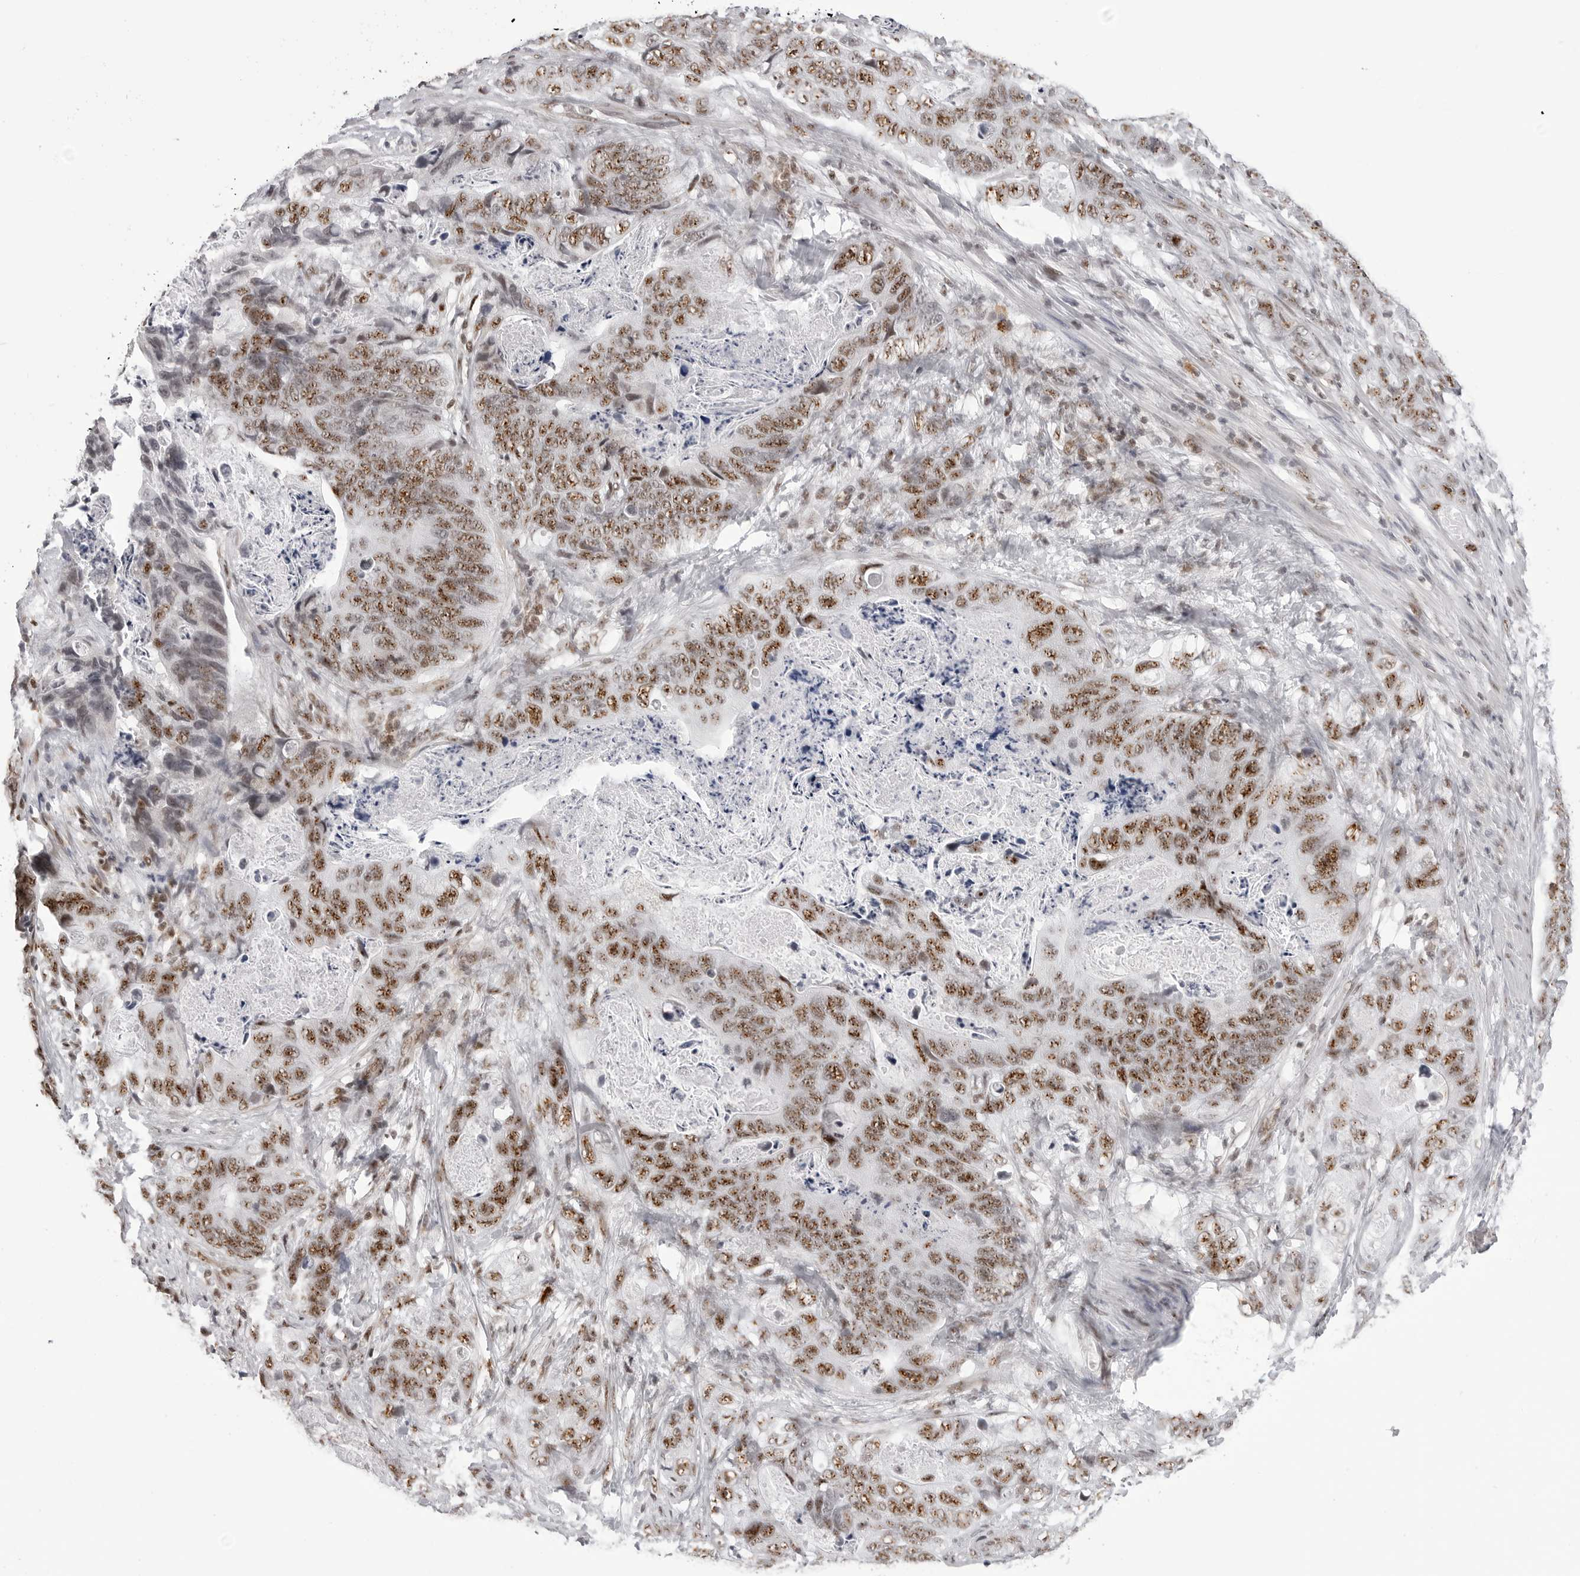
{"staining": {"intensity": "moderate", "quantity": ">75%", "location": "nuclear"}, "tissue": "stomach cancer", "cell_type": "Tumor cells", "image_type": "cancer", "snomed": [{"axis": "morphology", "description": "Normal tissue, NOS"}, {"axis": "morphology", "description": "Adenocarcinoma, NOS"}, {"axis": "topography", "description": "Stomach"}], "caption": "A histopathology image of stomach cancer stained for a protein shows moderate nuclear brown staining in tumor cells. (brown staining indicates protein expression, while blue staining denotes nuclei).", "gene": "WRAP53", "patient": {"sex": "female", "age": 89}}